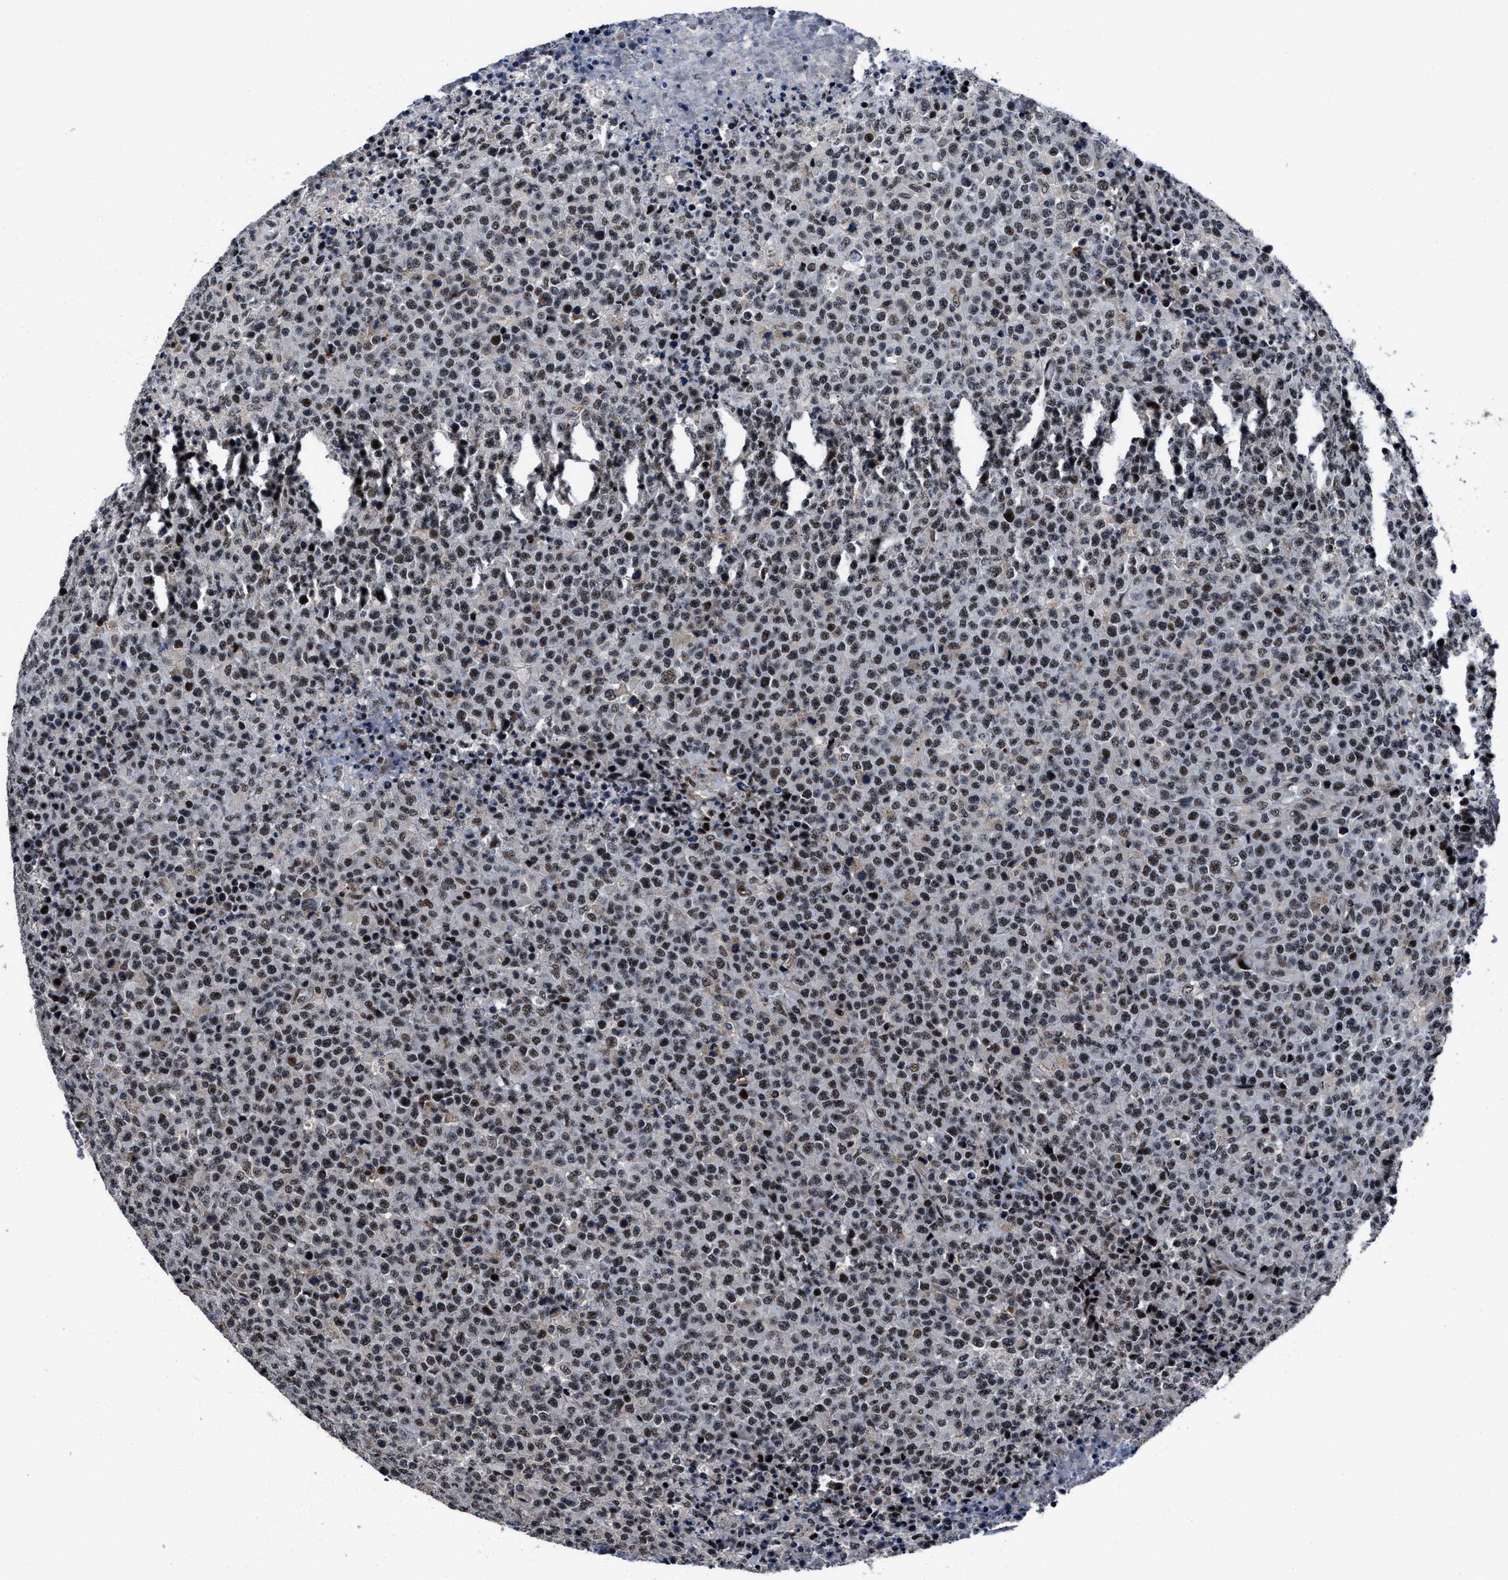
{"staining": {"intensity": "moderate", "quantity": ">75%", "location": "nuclear"}, "tissue": "lymphoma", "cell_type": "Tumor cells", "image_type": "cancer", "snomed": [{"axis": "morphology", "description": "Malignant lymphoma, non-Hodgkin's type, High grade"}, {"axis": "topography", "description": "Lymph node"}], "caption": "Tumor cells reveal medium levels of moderate nuclear positivity in about >75% of cells in high-grade malignant lymphoma, non-Hodgkin's type. (DAB IHC, brown staining for protein, blue staining for nuclei).", "gene": "ZNF233", "patient": {"sex": "male", "age": 13}}